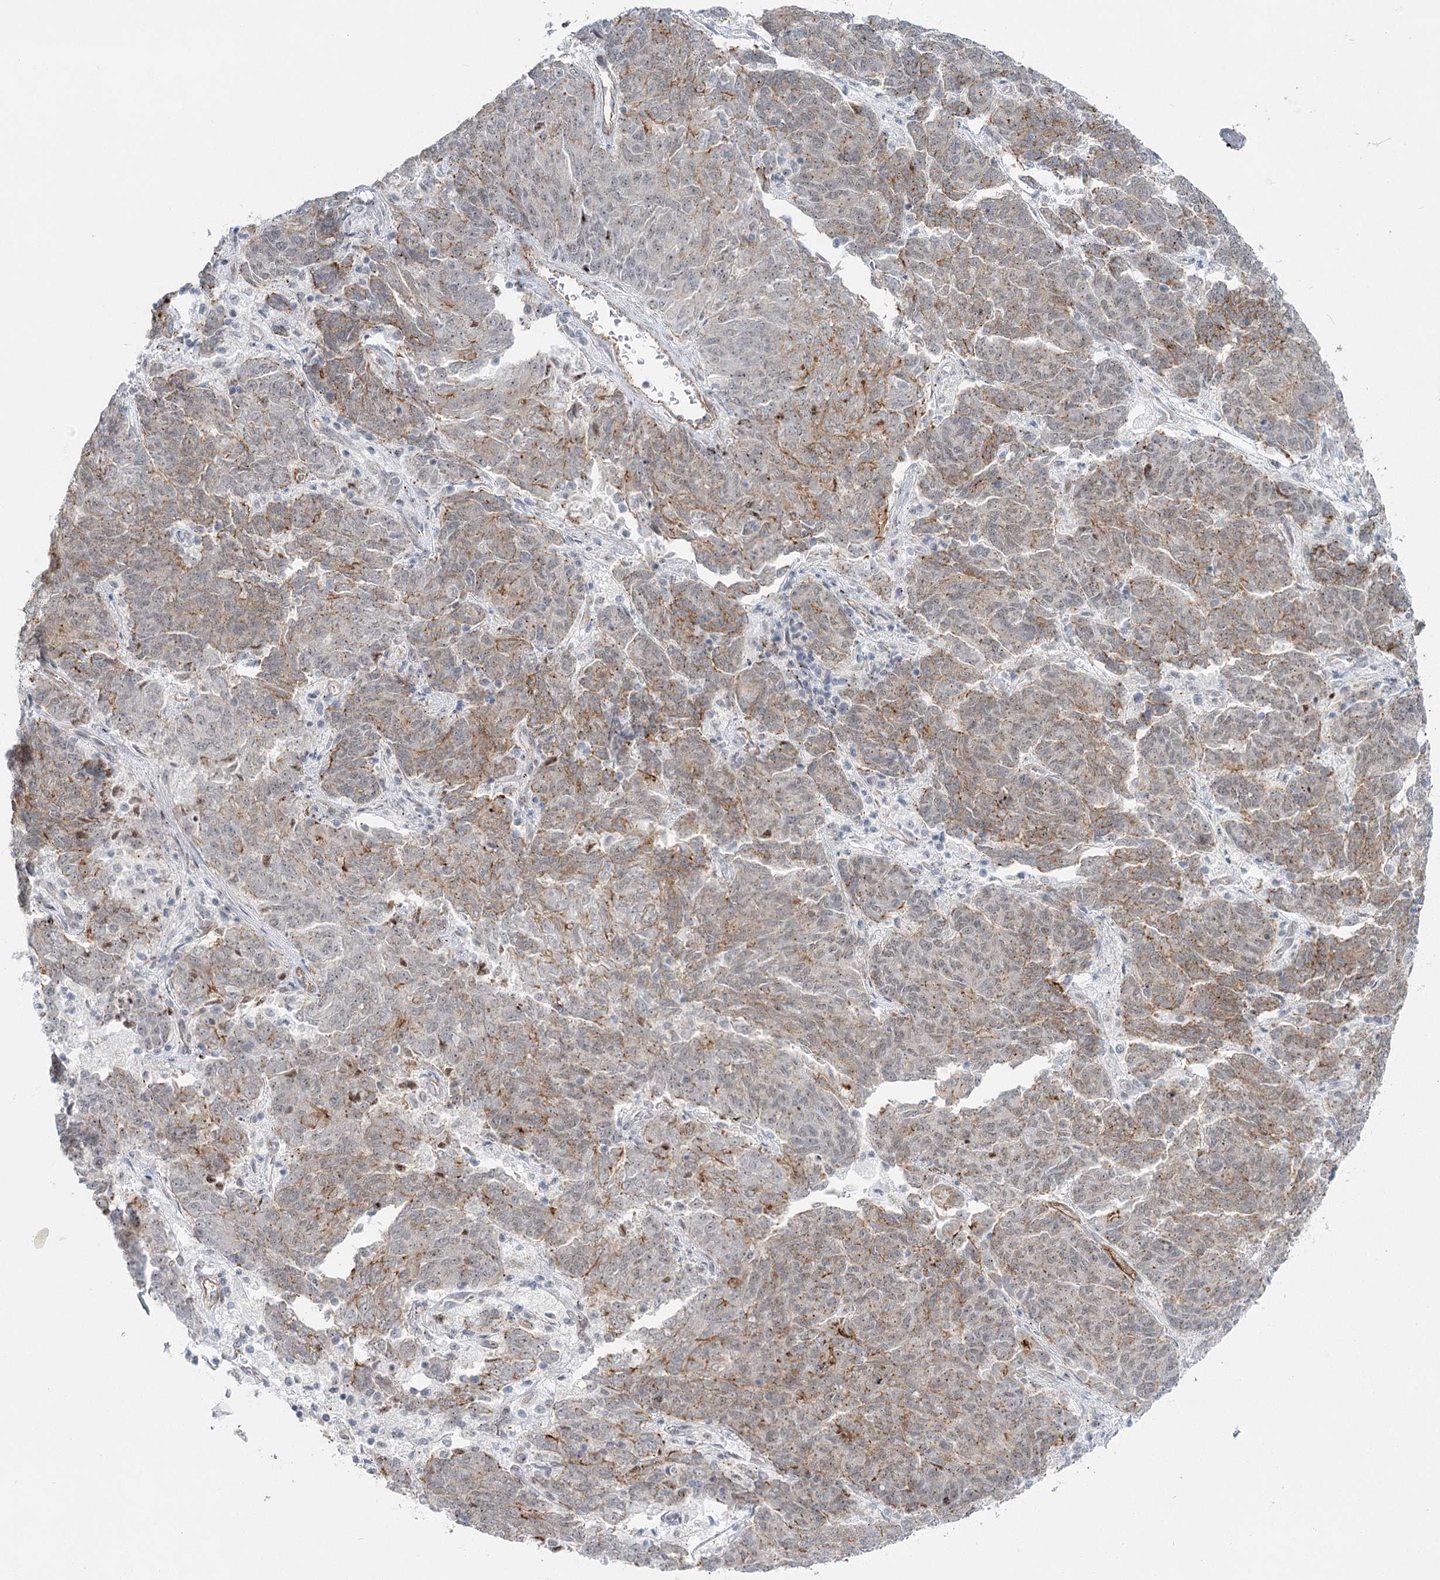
{"staining": {"intensity": "moderate", "quantity": "25%-75%", "location": "cytoplasmic/membranous"}, "tissue": "endometrial cancer", "cell_type": "Tumor cells", "image_type": "cancer", "snomed": [{"axis": "morphology", "description": "Adenocarcinoma, NOS"}, {"axis": "topography", "description": "Endometrium"}], "caption": "Immunohistochemical staining of adenocarcinoma (endometrial) reveals medium levels of moderate cytoplasmic/membranous positivity in about 25%-75% of tumor cells. (DAB (3,3'-diaminobenzidine) IHC with brightfield microscopy, high magnification).", "gene": "ABHD8", "patient": {"sex": "female", "age": 80}}